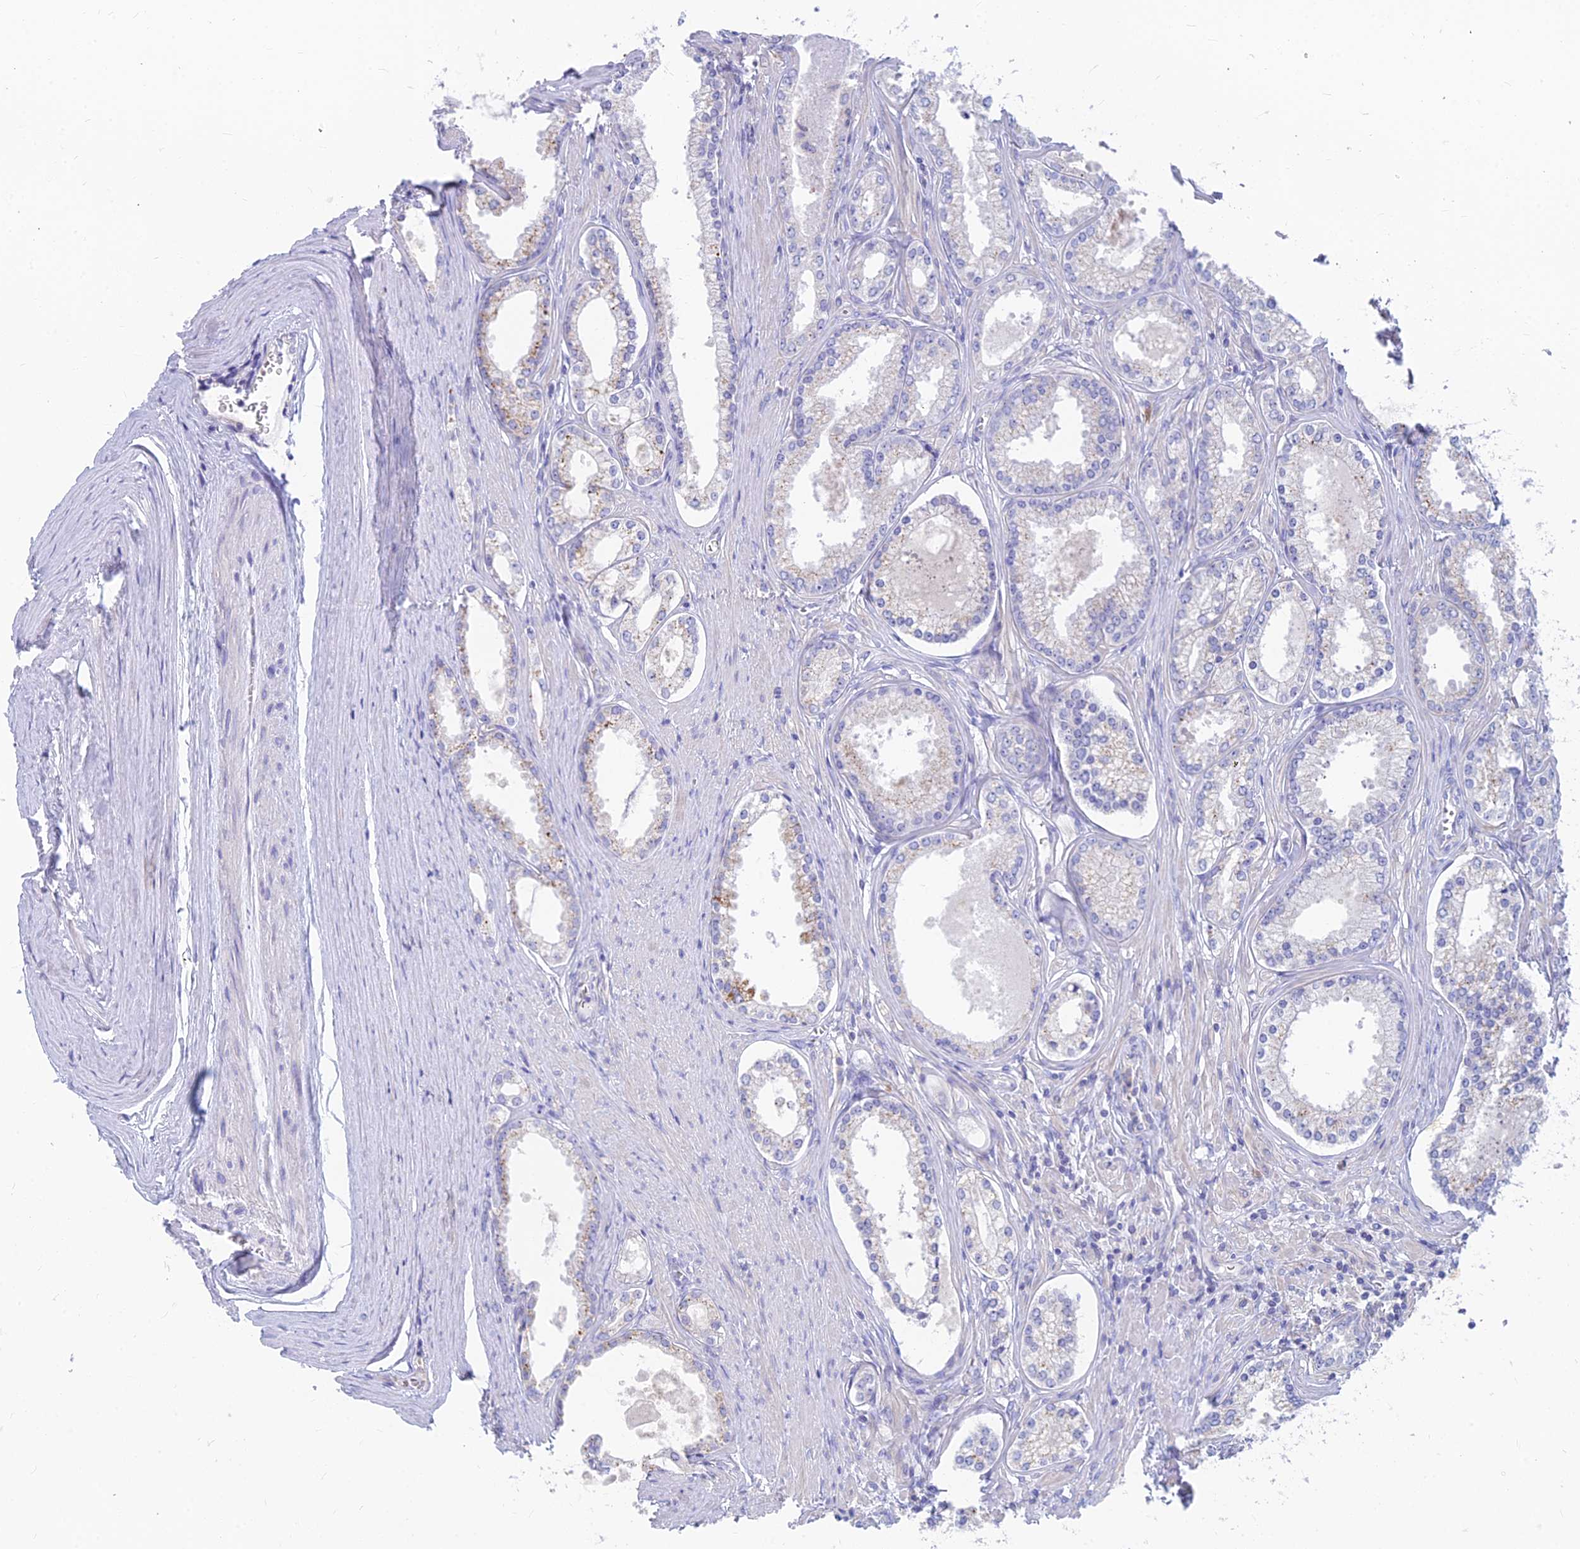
{"staining": {"intensity": "negative", "quantity": "none", "location": "none"}, "tissue": "prostate cancer", "cell_type": "Tumor cells", "image_type": "cancer", "snomed": [{"axis": "morphology", "description": "Adenocarcinoma, High grade"}, {"axis": "topography", "description": "Prostate"}], "caption": "IHC micrograph of neoplastic tissue: human prostate cancer stained with DAB (3,3'-diaminobenzidine) demonstrates no significant protein positivity in tumor cells.", "gene": "STRN4", "patient": {"sex": "male", "age": 68}}